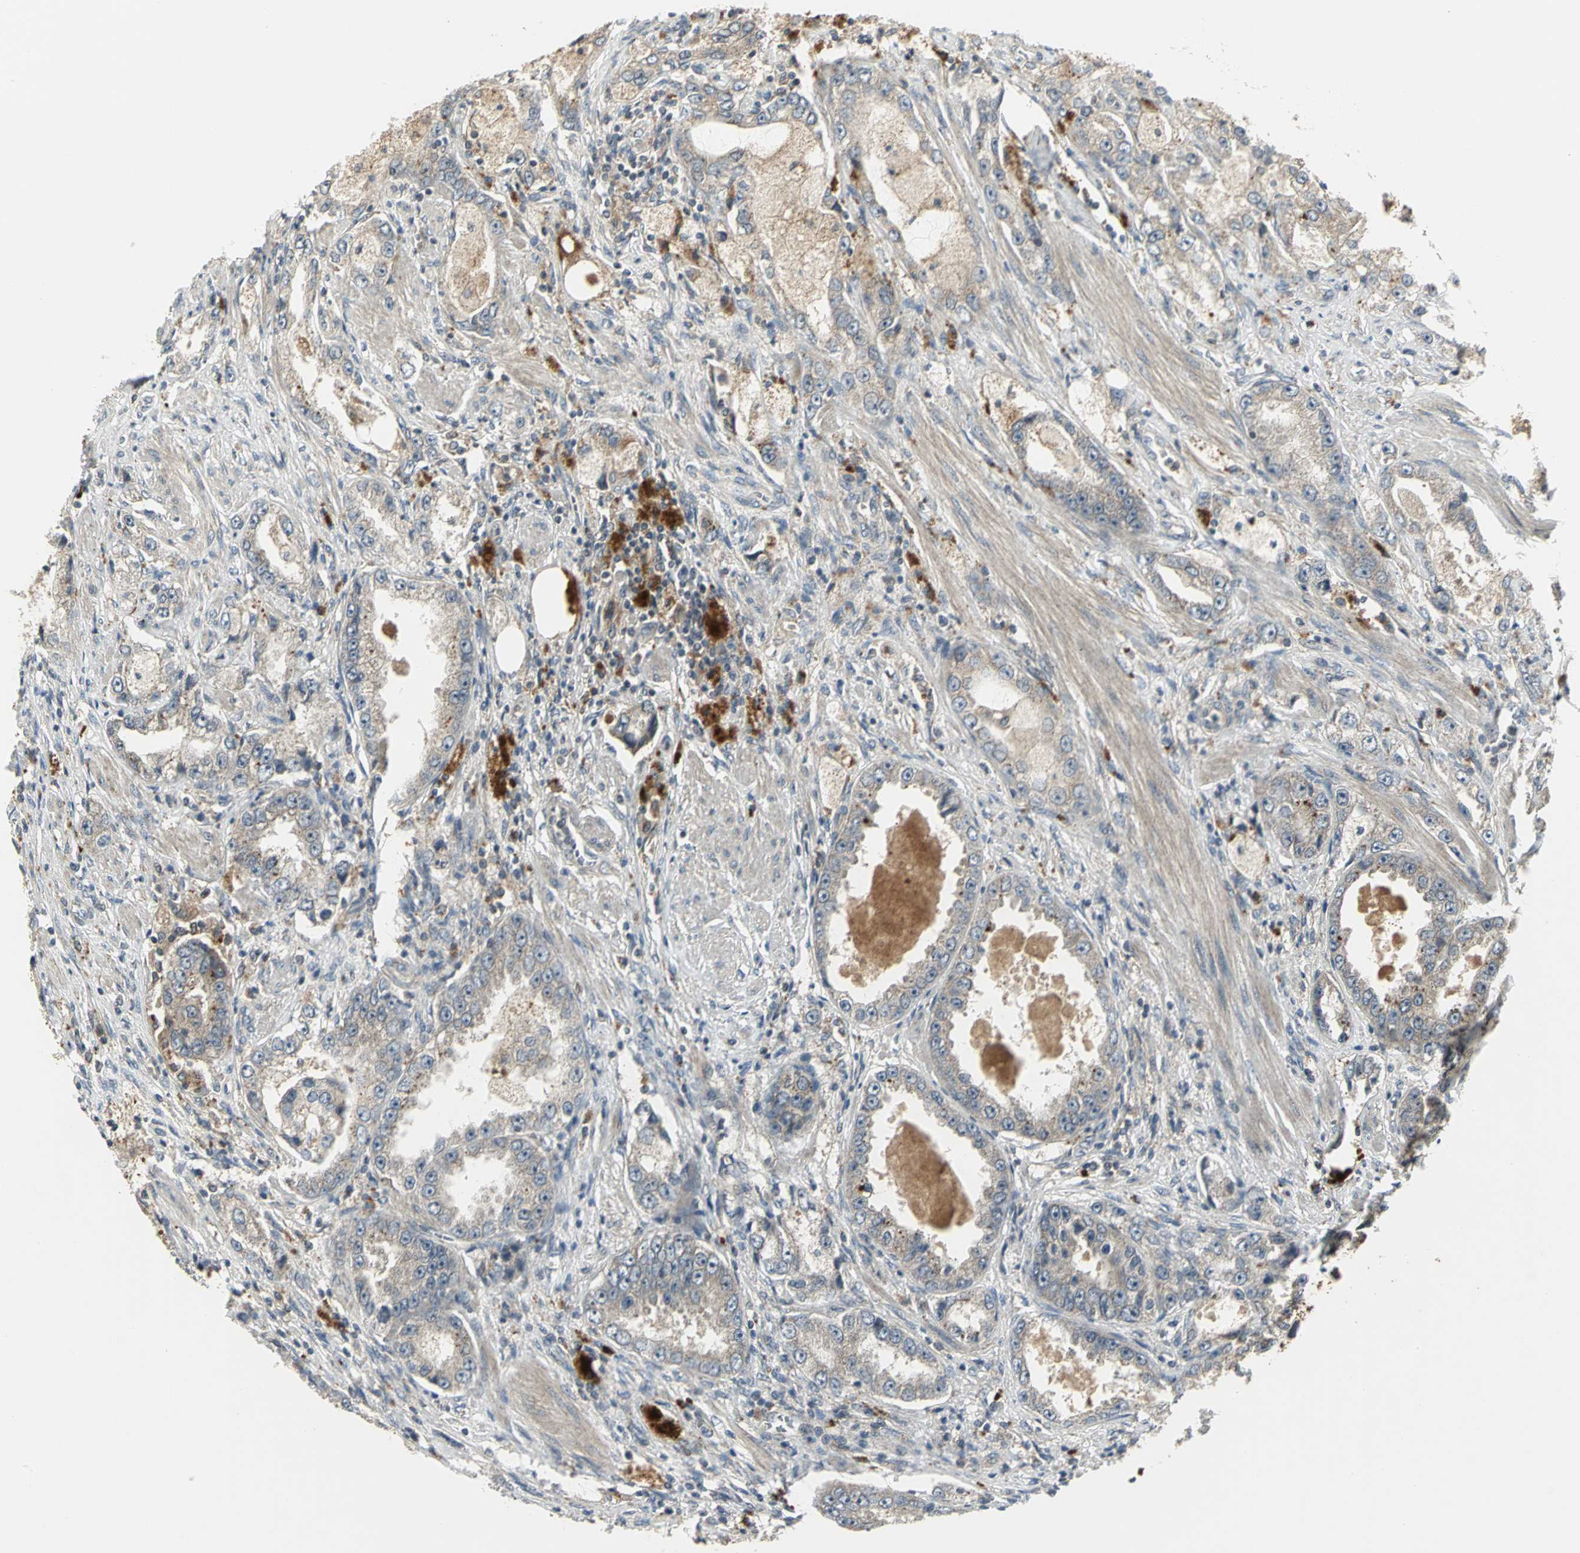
{"staining": {"intensity": "weak", "quantity": ">75%", "location": "cytoplasmic/membranous"}, "tissue": "prostate cancer", "cell_type": "Tumor cells", "image_type": "cancer", "snomed": [{"axis": "morphology", "description": "Adenocarcinoma, High grade"}, {"axis": "topography", "description": "Prostate"}], "caption": "Human high-grade adenocarcinoma (prostate) stained for a protein (brown) exhibits weak cytoplasmic/membranous positive expression in about >75% of tumor cells.", "gene": "MAPK8IP3", "patient": {"sex": "male", "age": 63}}